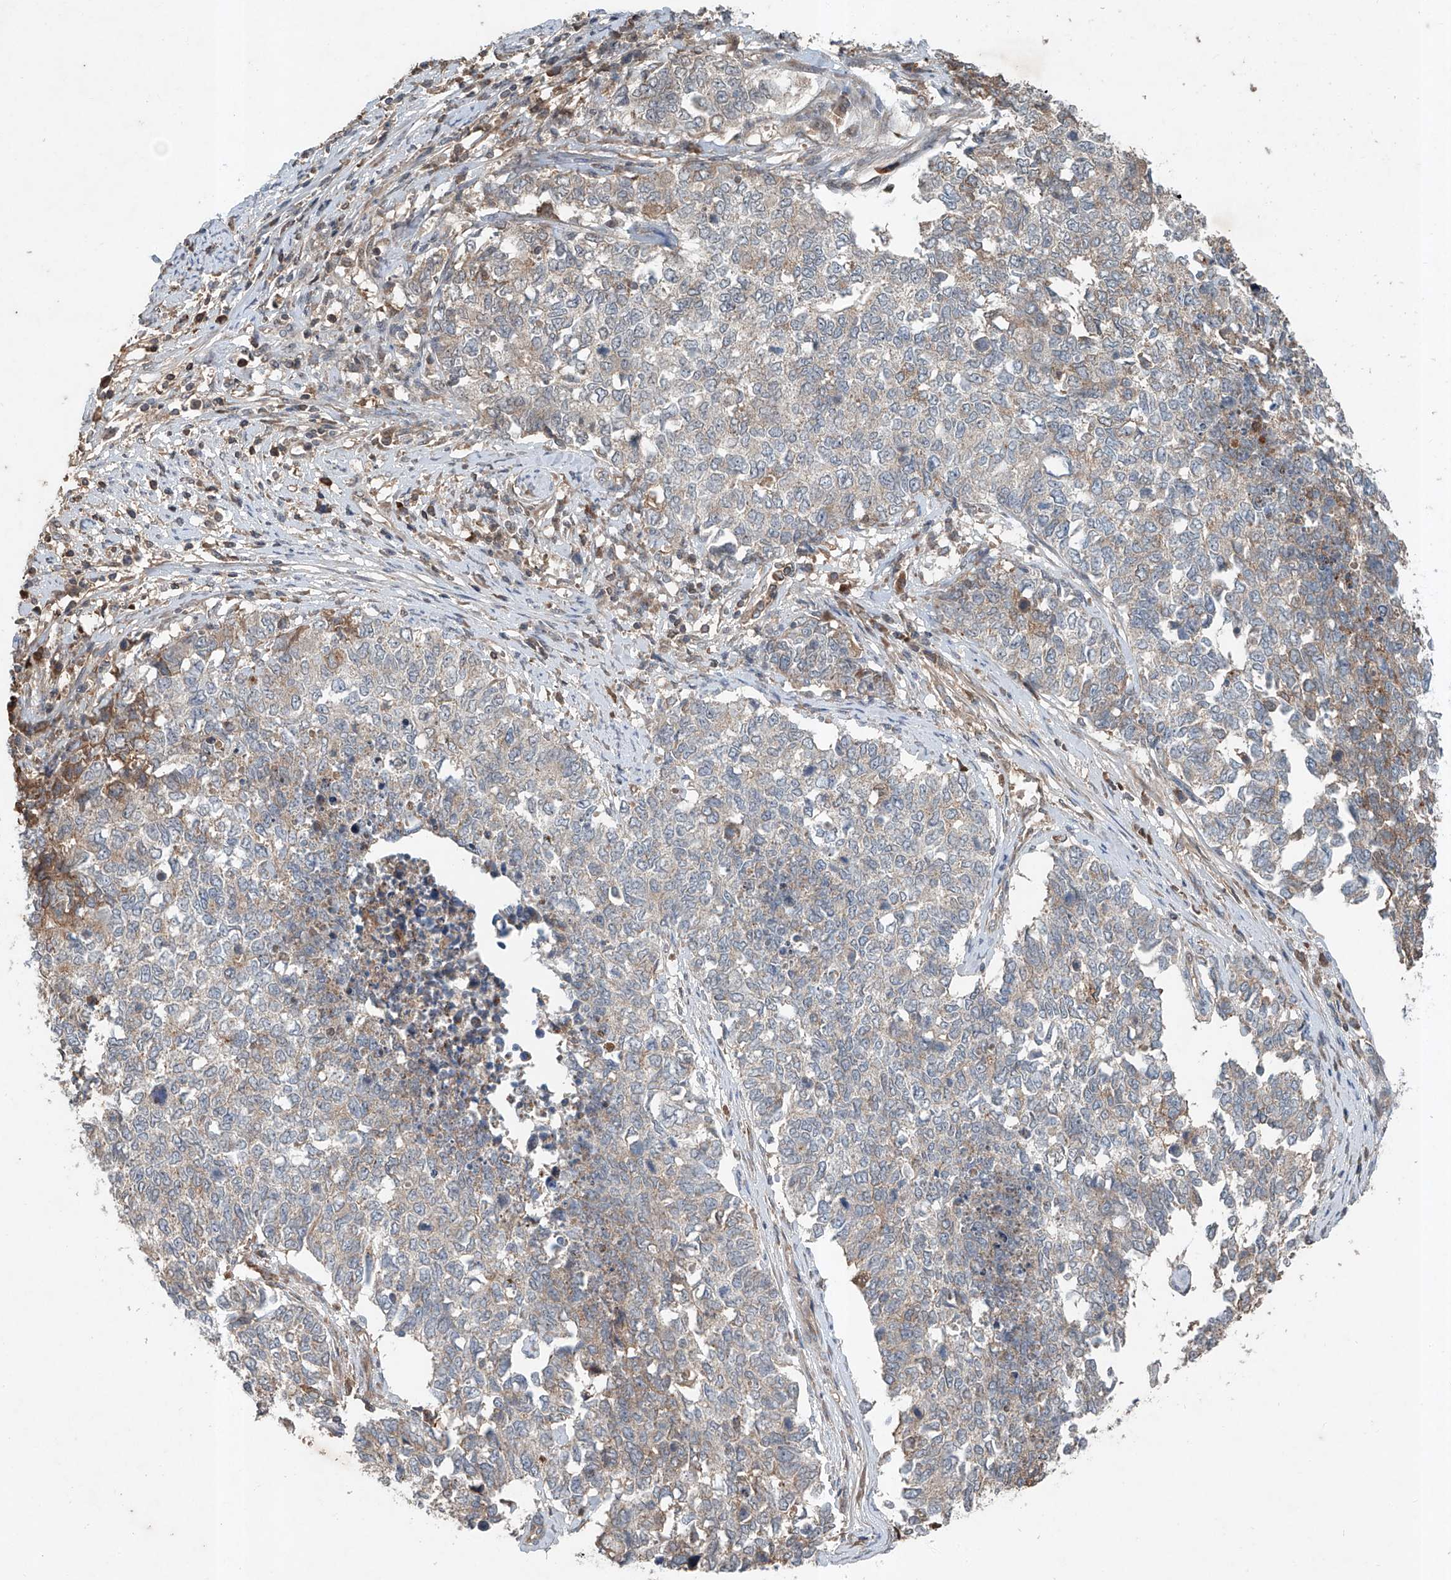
{"staining": {"intensity": "moderate", "quantity": "<25%", "location": "cytoplasmic/membranous"}, "tissue": "cervical cancer", "cell_type": "Tumor cells", "image_type": "cancer", "snomed": [{"axis": "morphology", "description": "Squamous cell carcinoma, NOS"}, {"axis": "topography", "description": "Cervix"}], "caption": "Moderate cytoplasmic/membranous positivity for a protein is appreciated in about <25% of tumor cells of squamous cell carcinoma (cervical) using immunohistochemistry (IHC).", "gene": "ADAM23", "patient": {"sex": "female", "age": 63}}